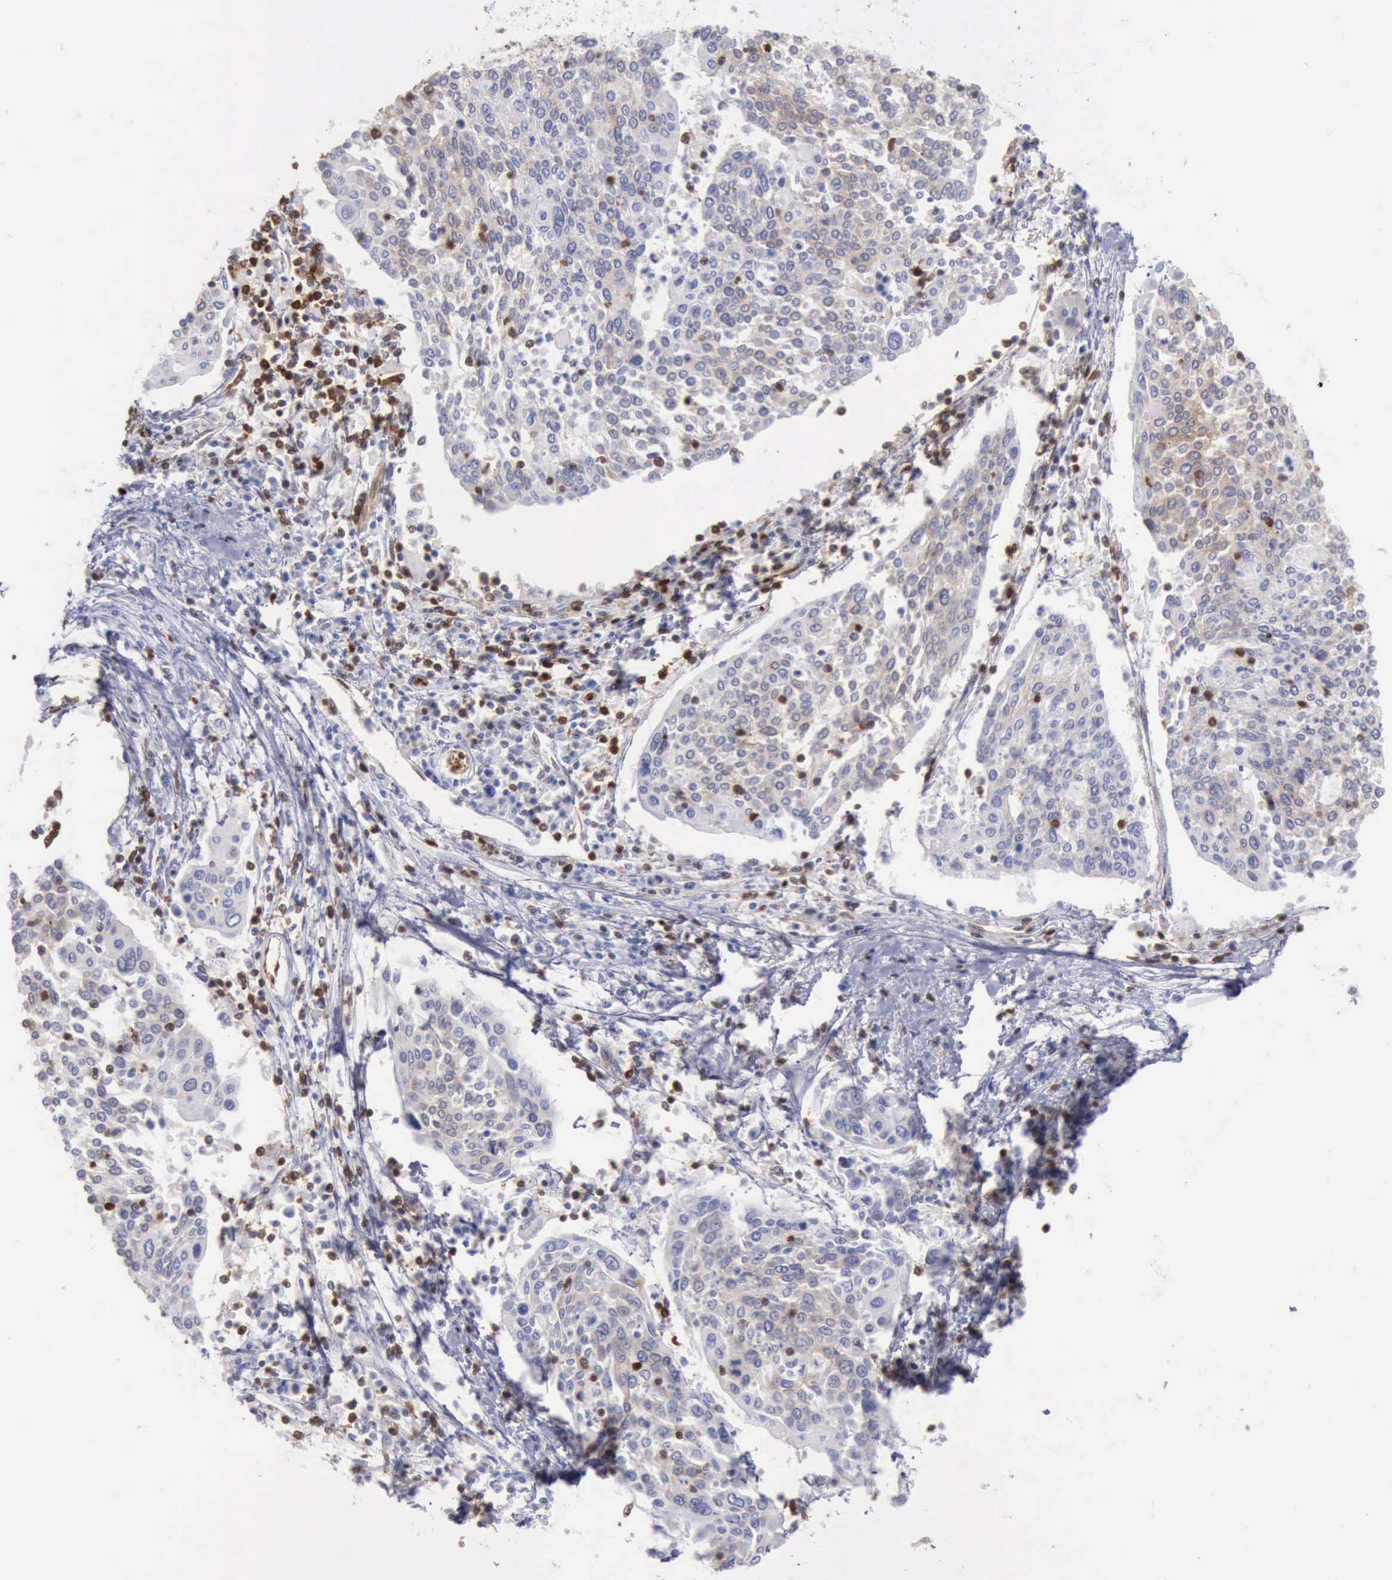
{"staining": {"intensity": "weak", "quantity": ">75%", "location": "cytoplasmic/membranous"}, "tissue": "cervical cancer", "cell_type": "Tumor cells", "image_type": "cancer", "snomed": [{"axis": "morphology", "description": "Squamous cell carcinoma, NOS"}, {"axis": "topography", "description": "Cervix"}], "caption": "Brown immunohistochemical staining in human cervical cancer (squamous cell carcinoma) shows weak cytoplasmic/membranous expression in approximately >75% of tumor cells.", "gene": "PDCD4", "patient": {"sex": "female", "age": 40}}